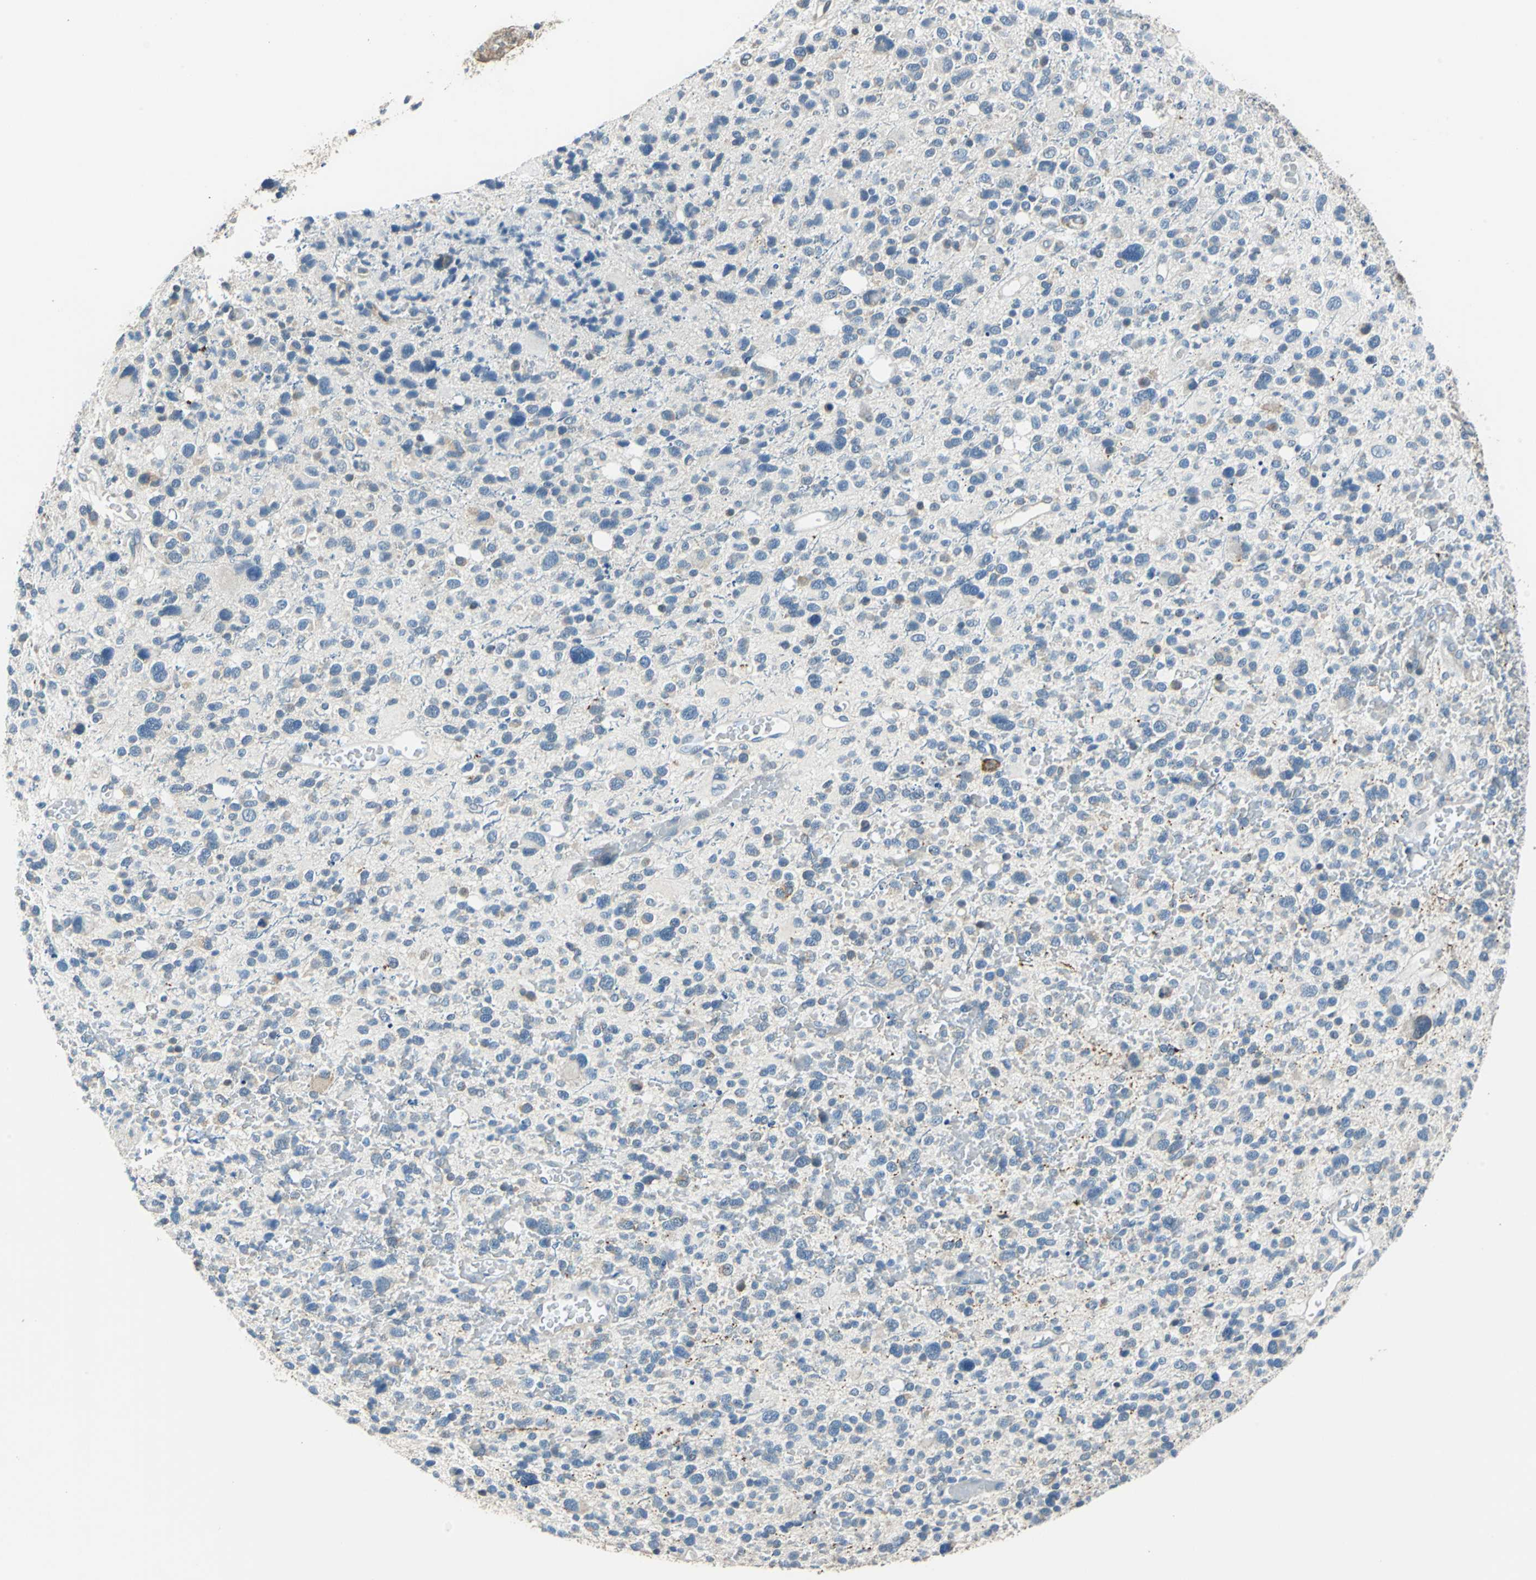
{"staining": {"intensity": "negative", "quantity": "none", "location": "none"}, "tissue": "glioma", "cell_type": "Tumor cells", "image_type": "cancer", "snomed": [{"axis": "morphology", "description": "Glioma, malignant, High grade"}, {"axis": "topography", "description": "Brain"}], "caption": "Malignant high-grade glioma was stained to show a protein in brown. There is no significant positivity in tumor cells.", "gene": "CPA3", "patient": {"sex": "male", "age": 48}}